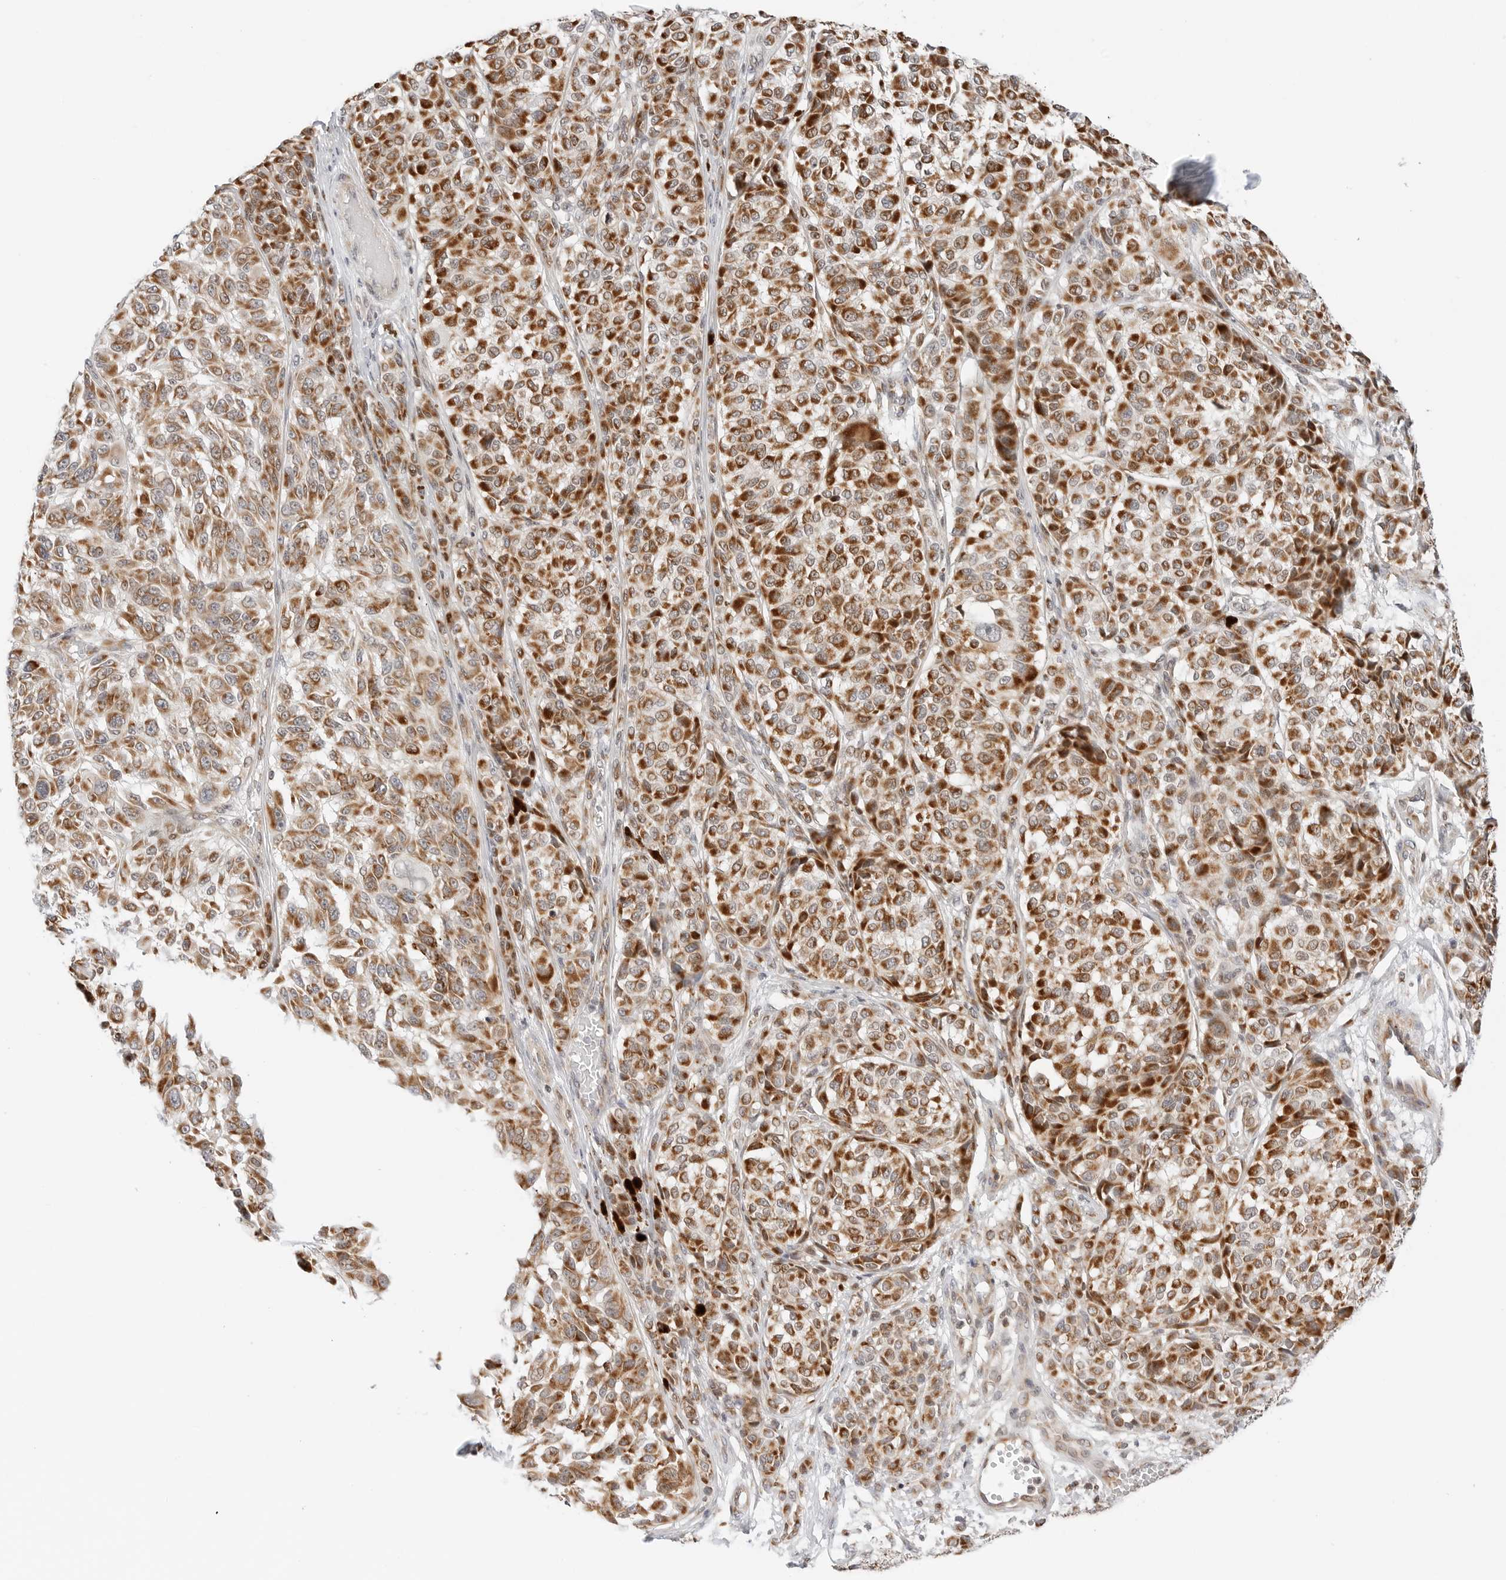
{"staining": {"intensity": "moderate", "quantity": ">75%", "location": "cytoplasmic/membranous"}, "tissue": "melanoma", "cell_type": "Tumor cells", "image_type": "cancer", "snomed": [{"axis": "morphology", "description": "Malignant melanoma, NOS"}, {"axis": "topography", "description": "Skin"}], "caption": "Immunohistochemical staining of malignant melanoma demonstrates moderate cytoplasmic/membranous protein staining in about >75% of tumor cells.", "gene": "DYRK4", "patient": {"sex": "male", "age": 83}}